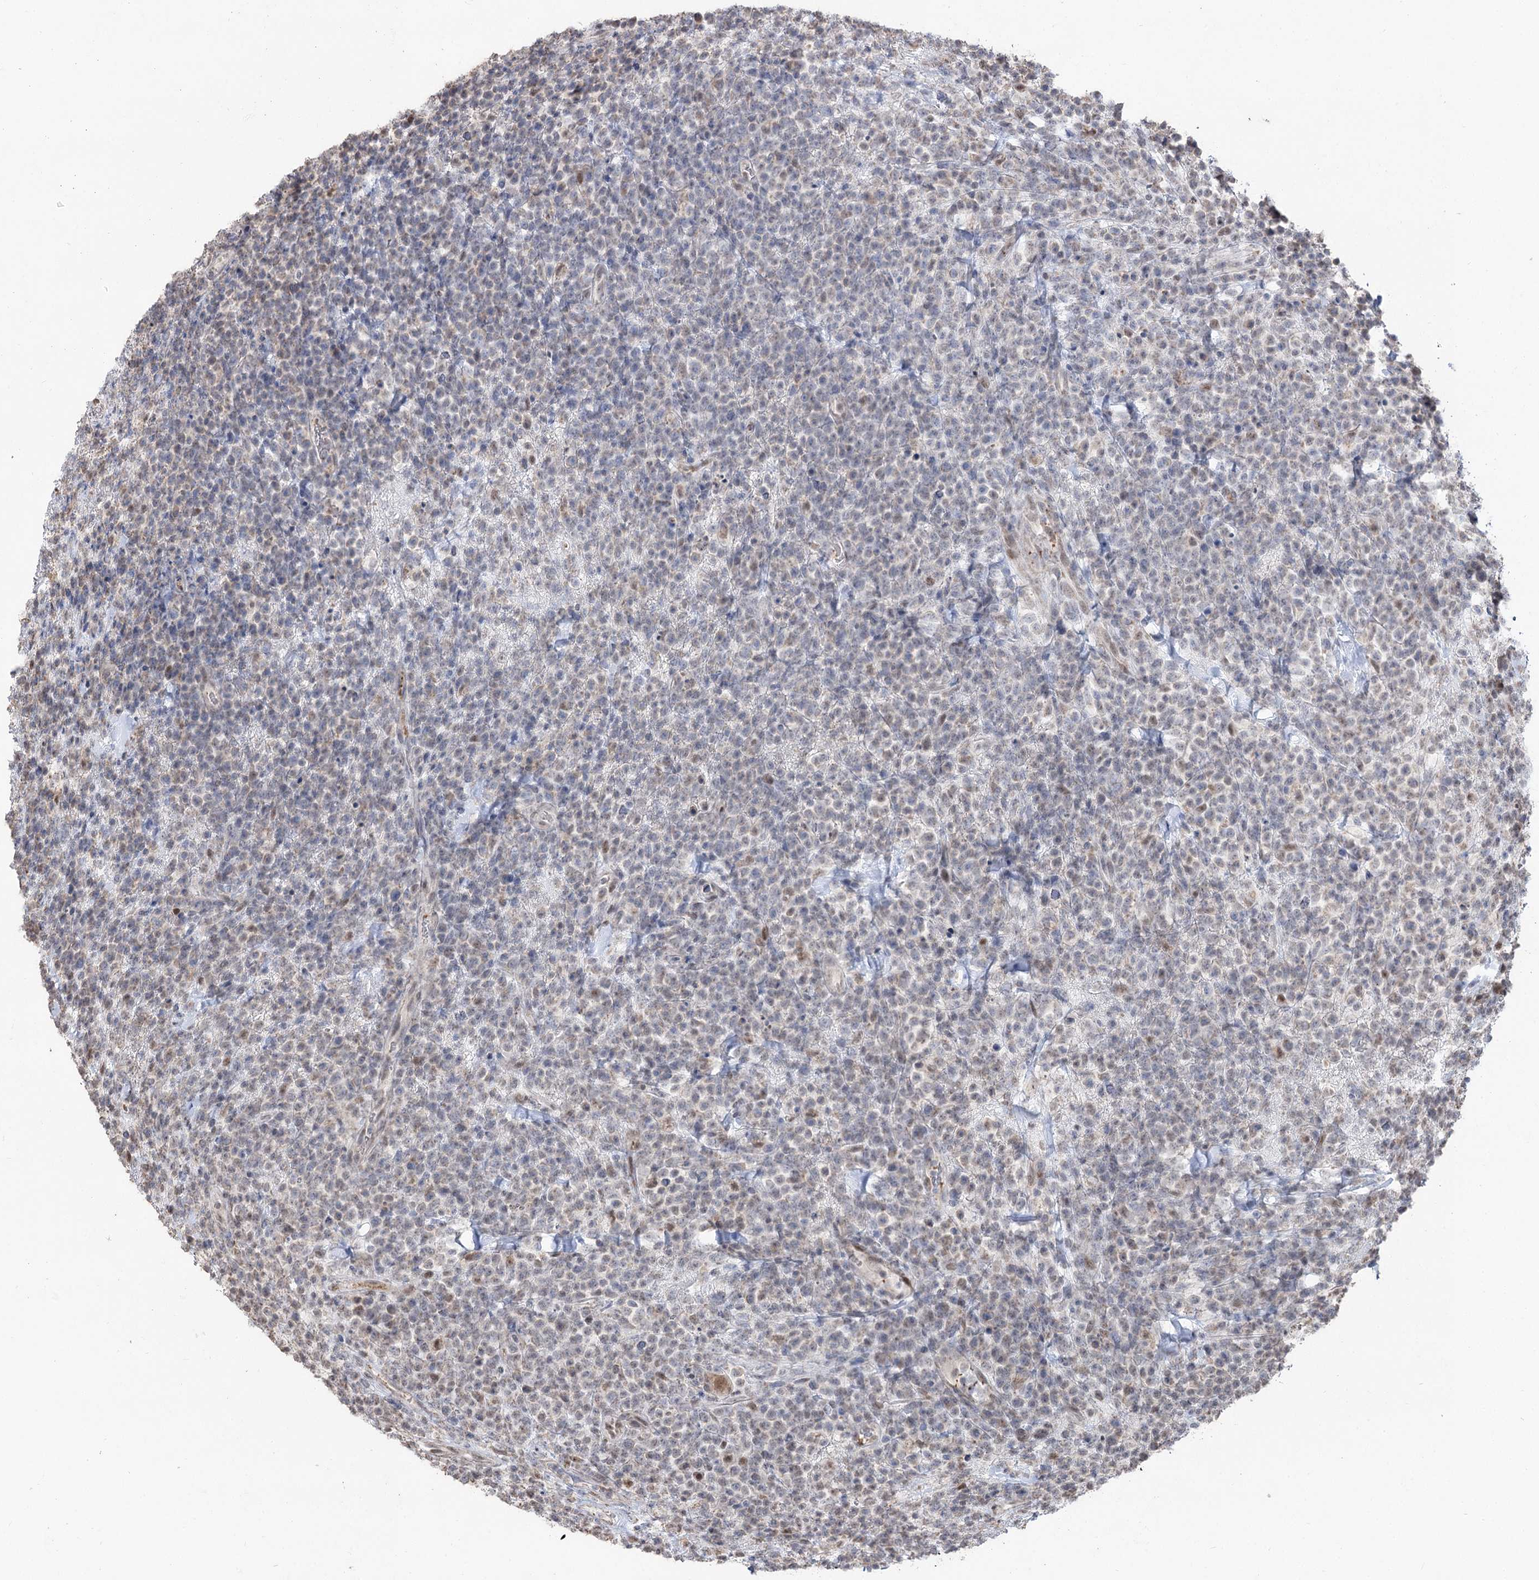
{"staining": {"intensity": "weak", "quantity": "<25%", "location": "nuclear"}, "tissue": "lymphoma", "cell_type": "Tumor cells", "image_type": "cancer", "snomed": [{"axis": "morphology", "description": "Malignant lymphoma, non-Hodgkin's type, High grade"}, {"axis": "topography", "description": "Colon"}], "caption": "There is no significant staining in tumor cells of lymphoma.", "gene": "RUFY4", "patient": {"sex": "female", "age": 53}}